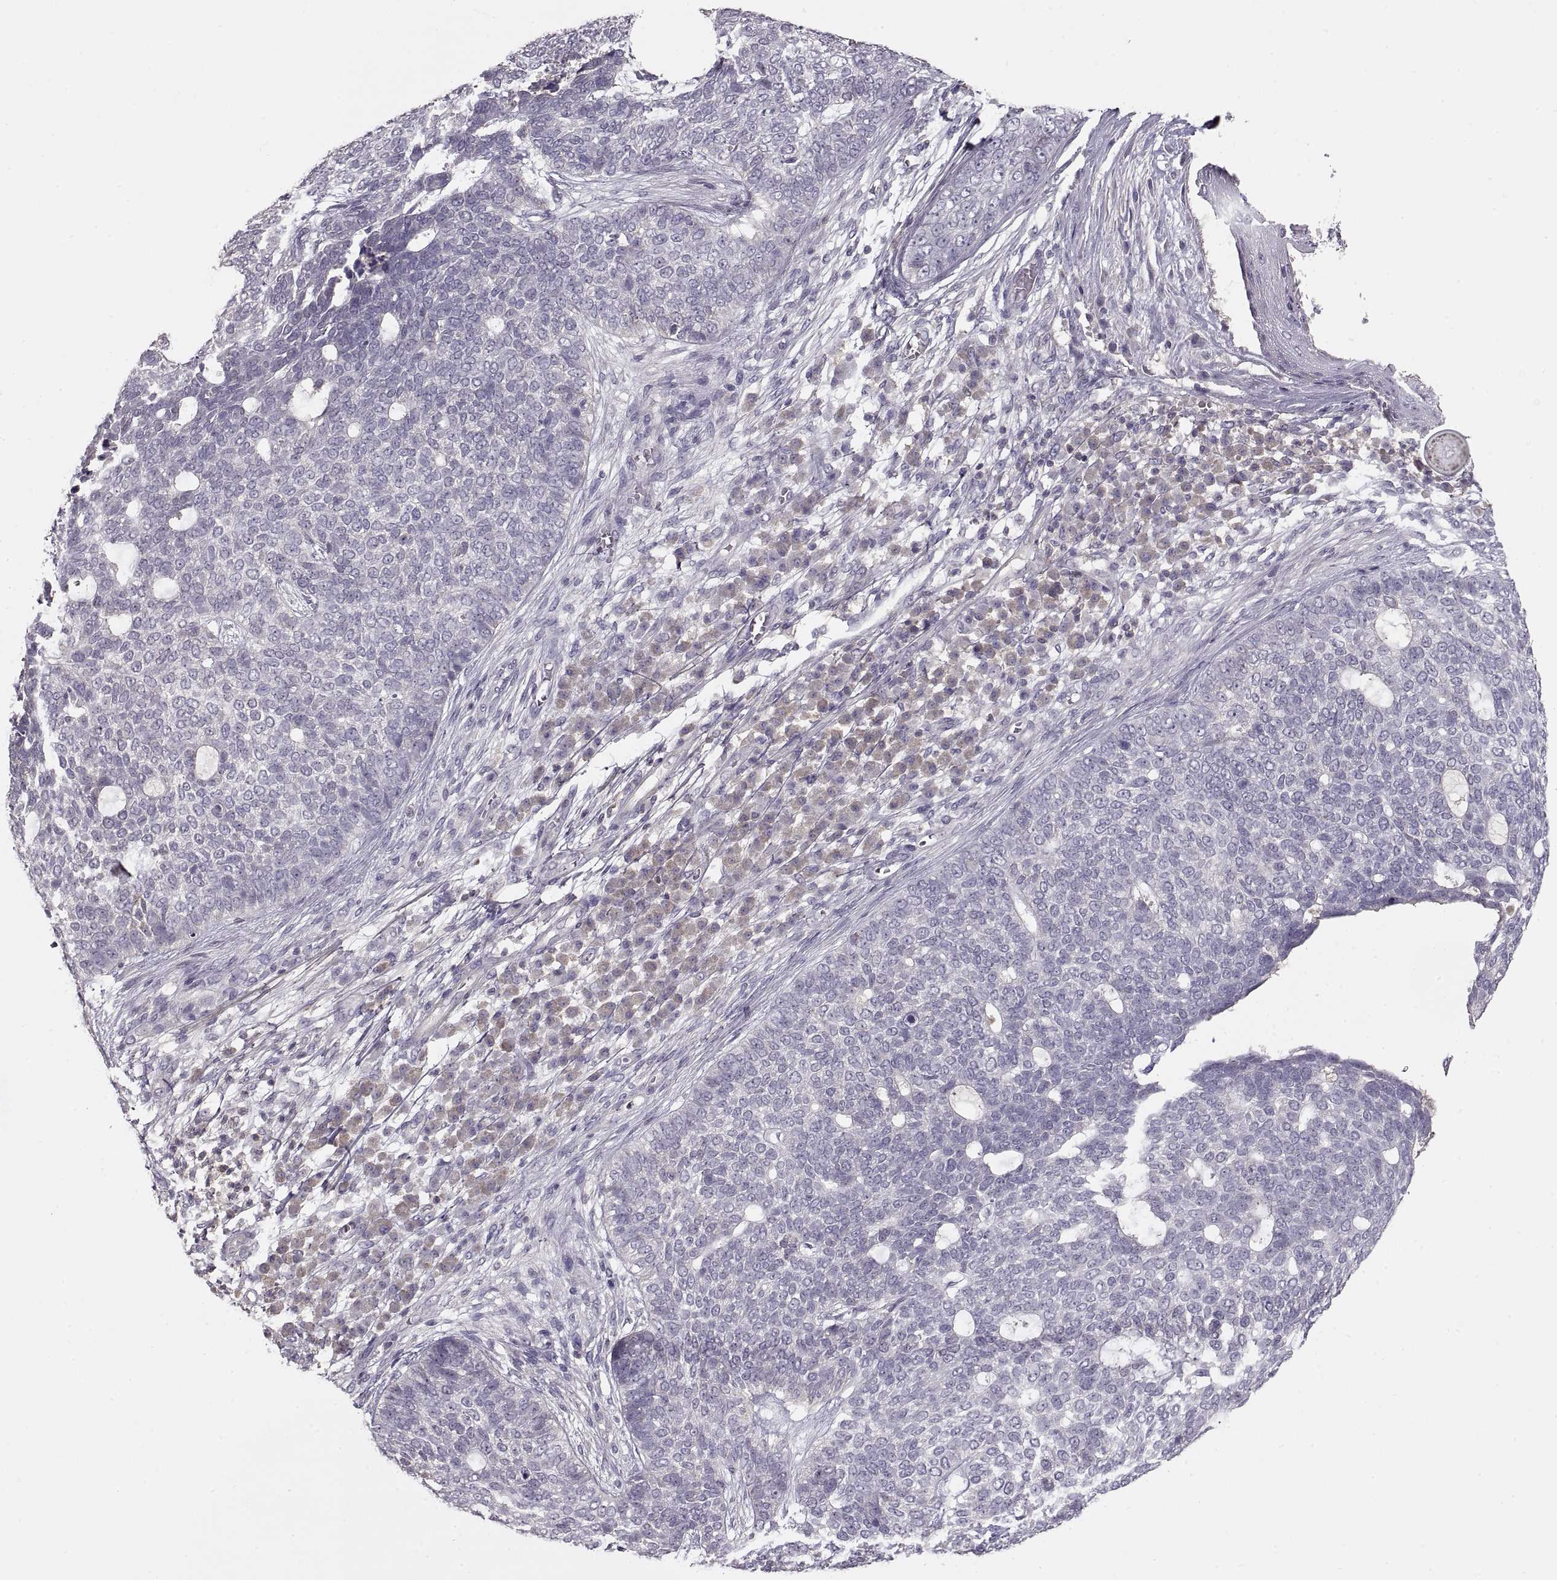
{"staining": {"intensity": "negative", "quantity": "none", "location": "none"}, "tissue": "skin cancer", "cell_type": "Tumor cells", "image_type": "cancer", "snomed": [{"axis": "morphology", "description": "Basal cell carcinoma"}, {"axis": "topography", "description": "Skin"}], "caption": "Tumor cells show no significant positivity in skin cancer (basal cell carcinoma).", "gene": "ADAM11", "patient": {"sex": "female", "age": 69}}